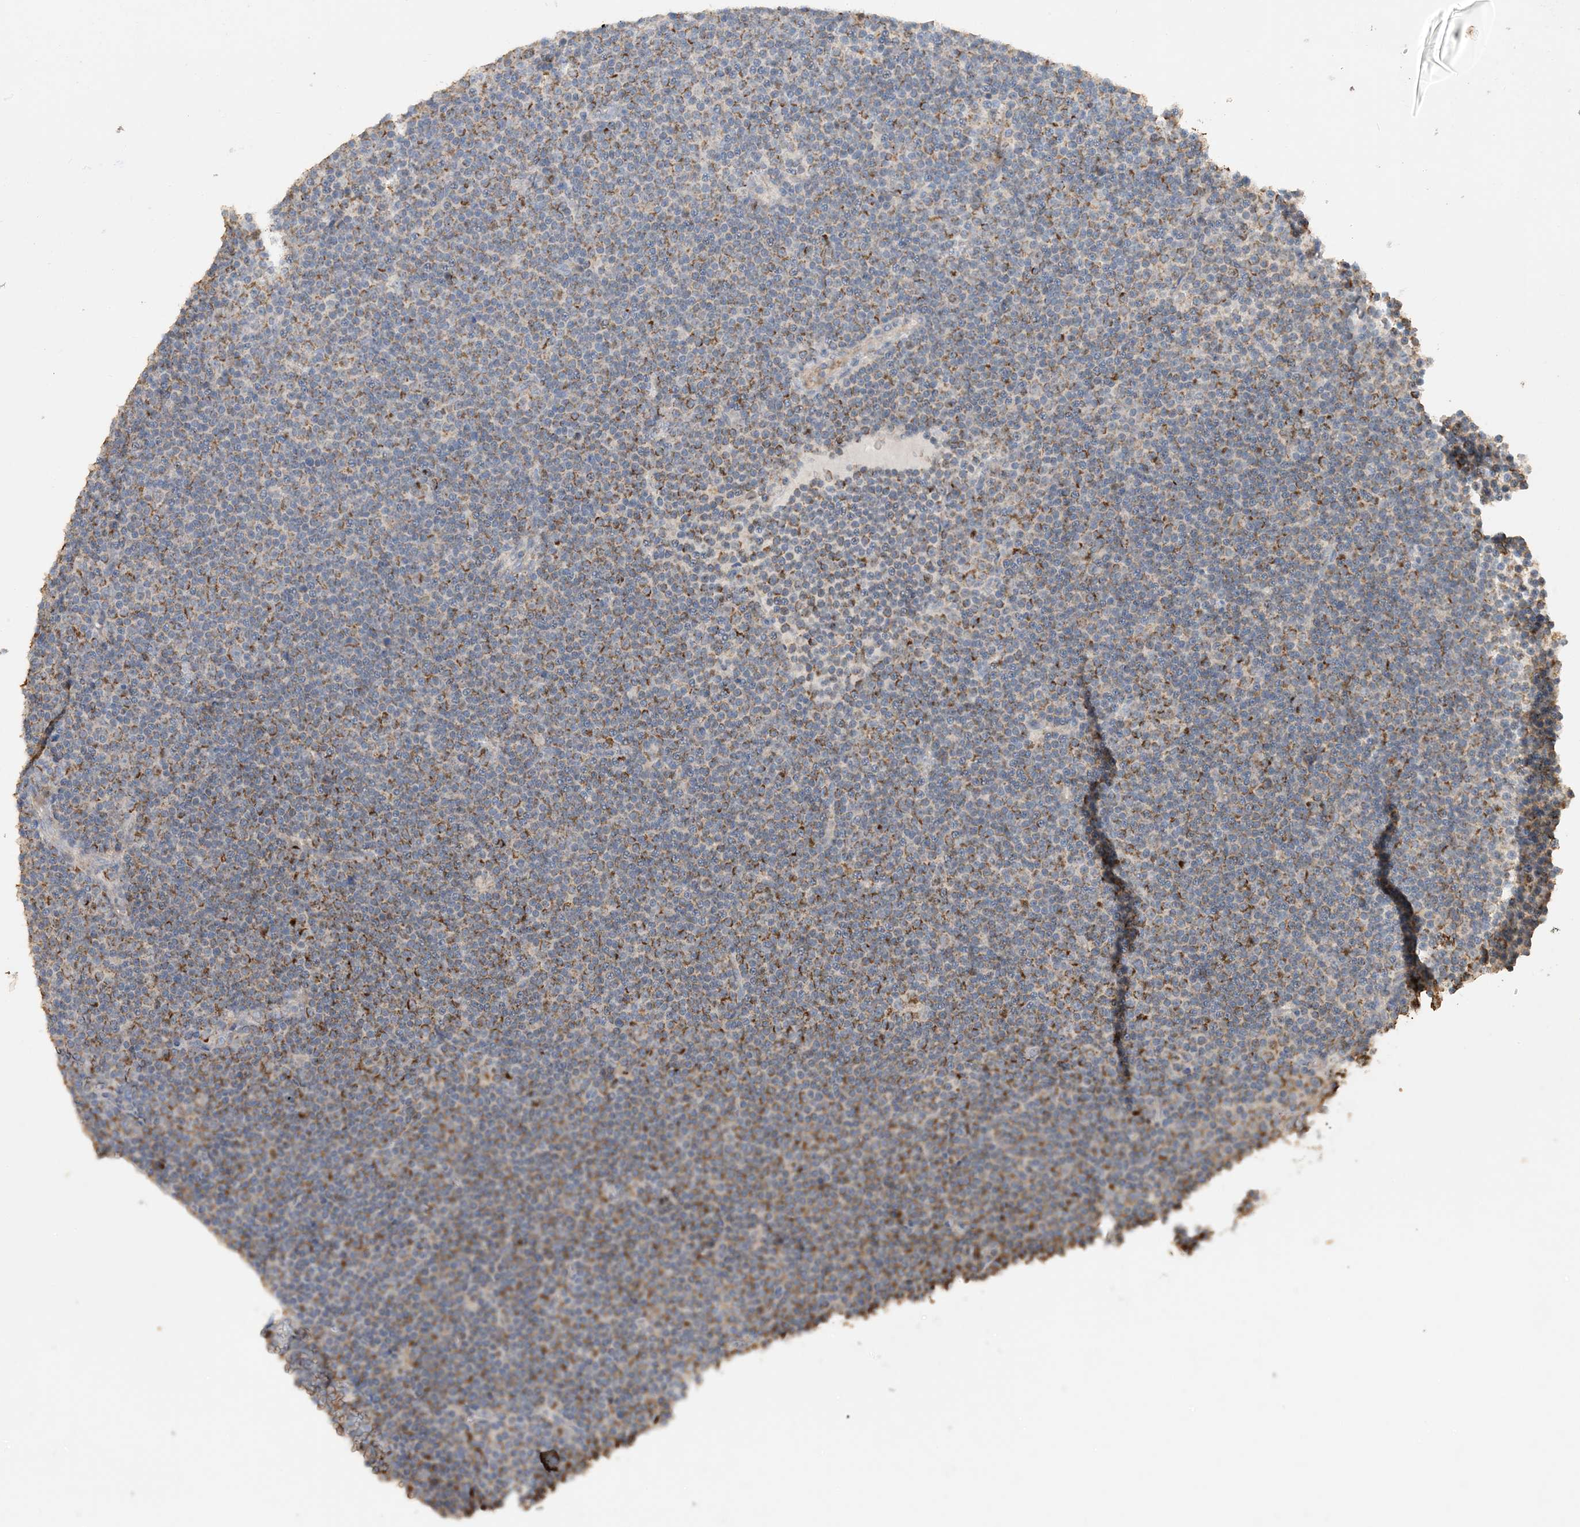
{"staining": {"intensity": "moderate", "quantity": "25%-75%", "location": "cytoplasmic/membranous"}, "tissue": "lymphoma", "cell_type": "Tumor cells", "image_type": "cancer", "snomed": [{"axis": "morphology", "description": "Malignant lymphoma, non-Hodgkin's type, Low grade"}, {"axis": "topography", "description": "Lymph node"}], "caption": "Immunohistochemistry of human lymphoma exhibits medium levels of moderate cytoplasmic/membranous staining in approximately 25%-75% of tumor cells. Nuclei are stained in blue.", "gene": "SFMBT2", "patient": {"sex": "female", "age": 67}}